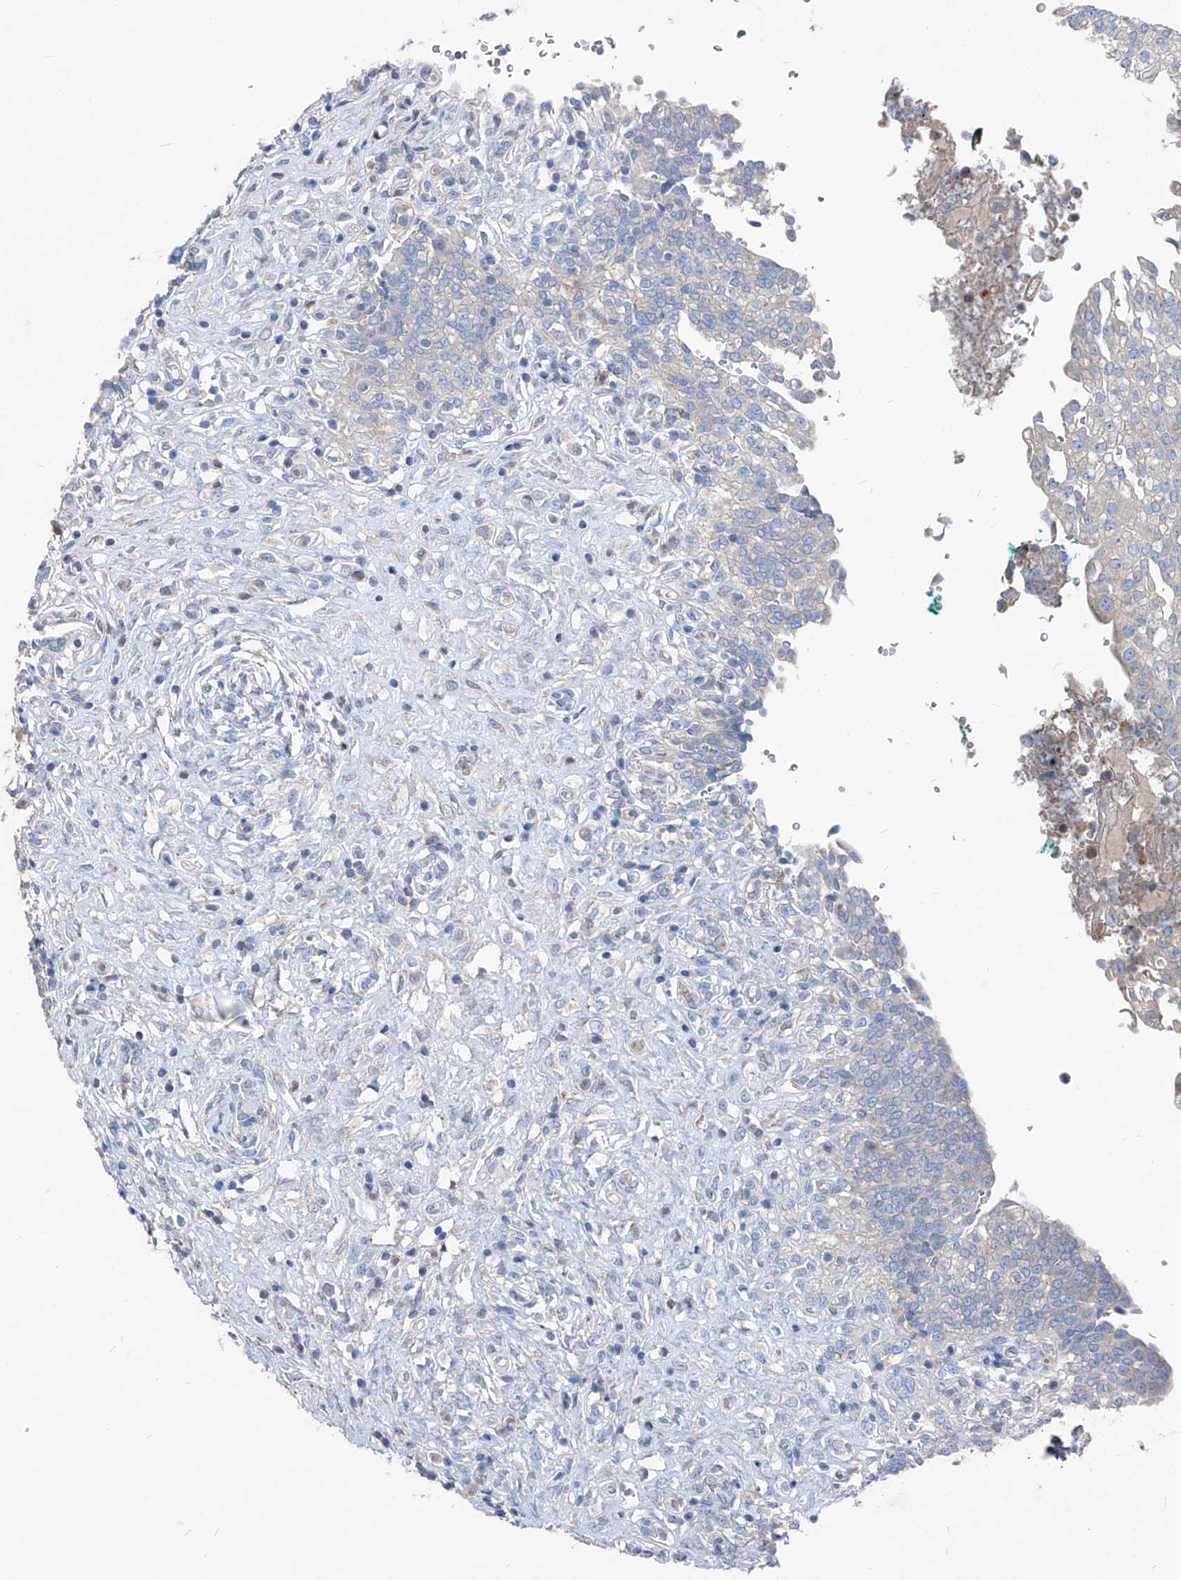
{"staining": {"intensity": "negative", "quantity": "none", "location": "none"}, "tissue": "urinary bladder", "cell_type": "Urothelial cells", "image_type": "normal", "snomed": [{"axis": "morphology", "description": "Urothelial carcinoma, High grade"}, {"axis": "topography", "description": "Urinary bladder"}], "caption": "This image is of unremarkable urinary bladder stained with IHC to label a protein in brown with the nuclei are counter-stained blue. There is no staining in urothelial cells.", "gene": "IFI27", "patient": {"sex": "male", "age": 46}}